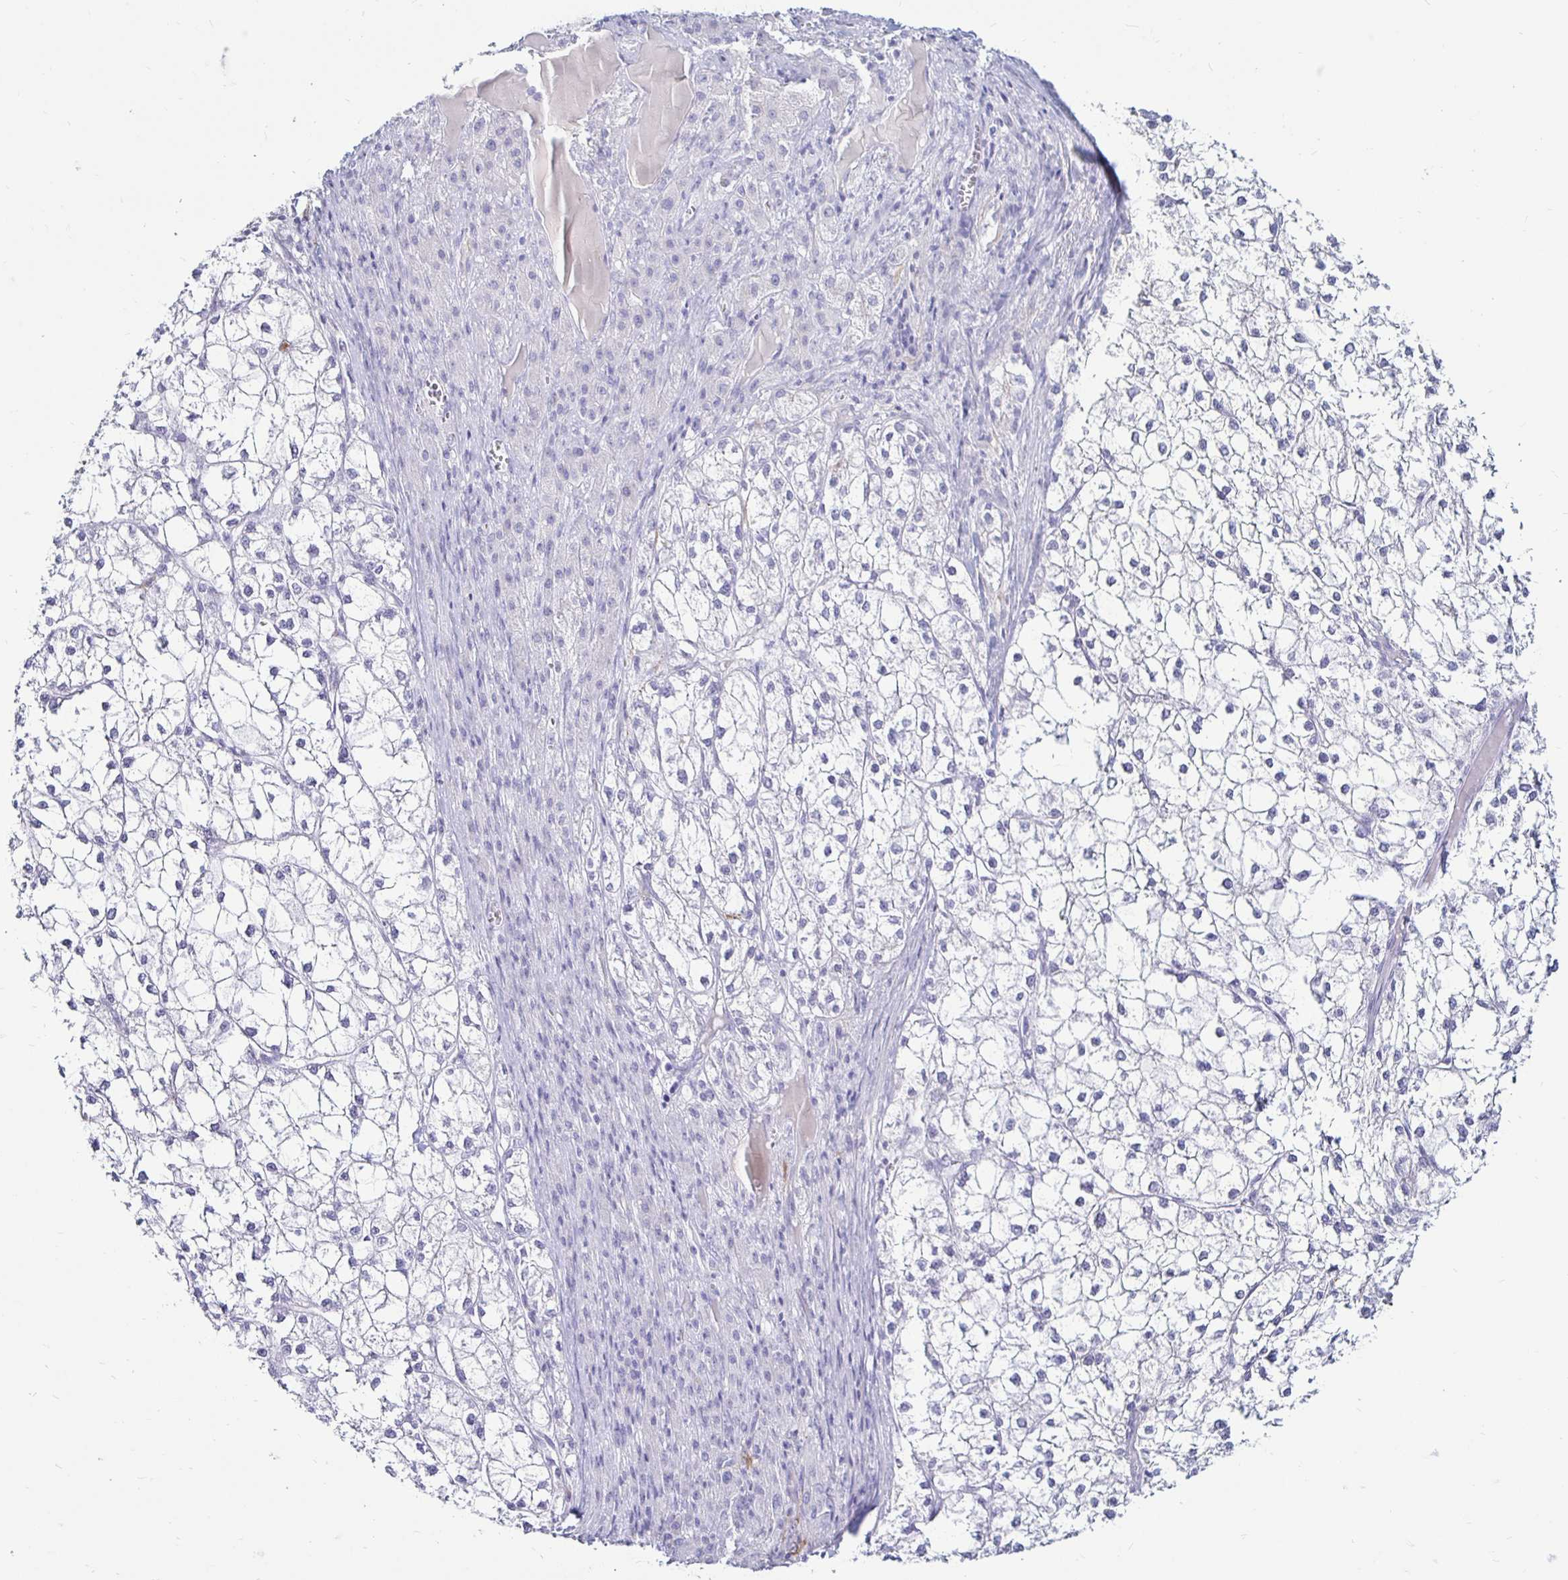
{"staining": {"intensity": "negative", "quantity": "none", "location": "none"}, "tissue": "liver cancer", "cell_type": "Tumor cells", "image_type": "cancer", "snomed": [{"axis": "morphology", "description": "Carcinoma, Hepatocellular, NOS"}, {"axis": "topography", "description": "Liver"}], "caption": "Photomicrograph shows no protein positivity in tumor cells of liver hepatocellular carcinoma tissue.", "gene": "TIMP1", "patient": {"sex": "female", "age": 43}}